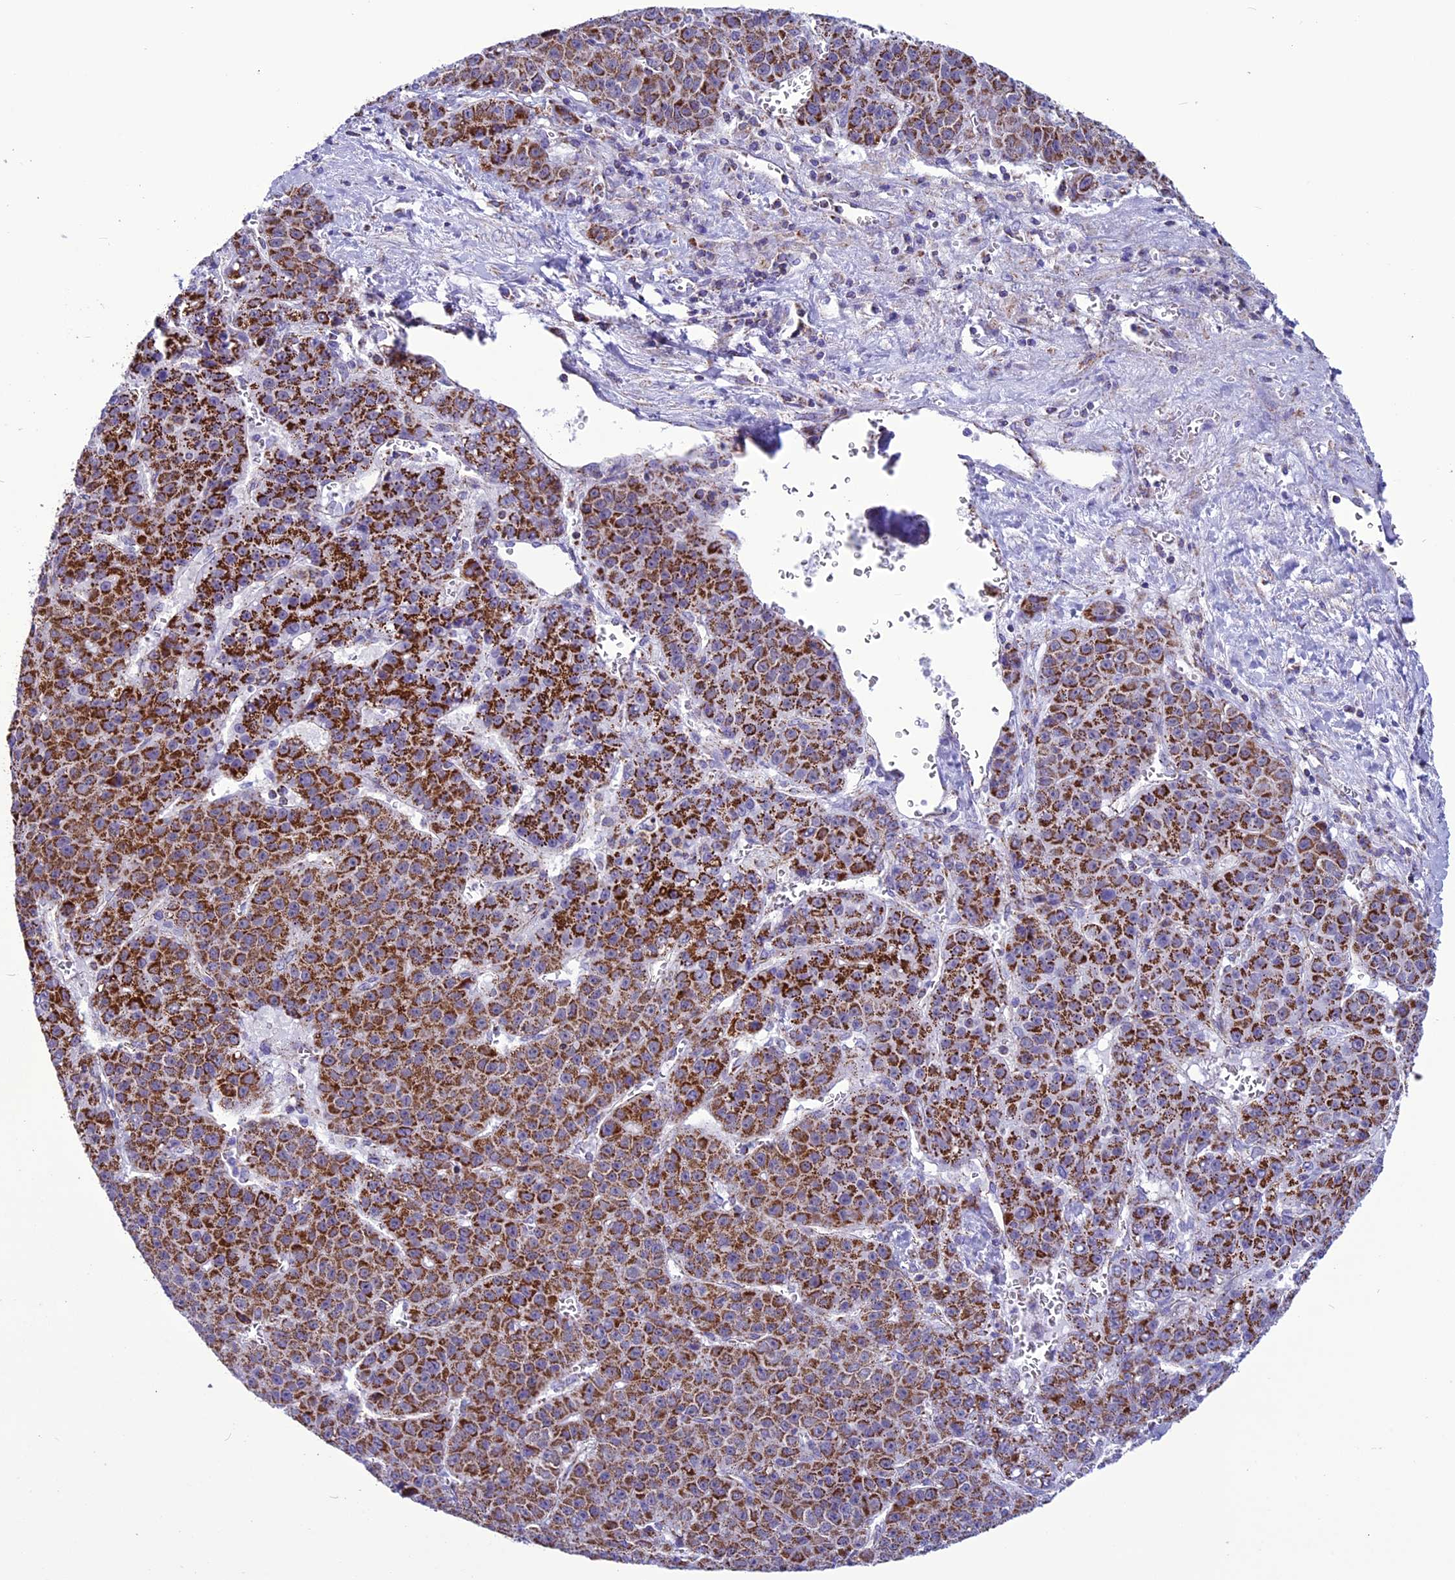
{"staining": {"intensity": "strong", "quantity": ">75%", "location": "cytoplasmic/membranous"}, "tissue": "liver cancer", "cell_type": "Tumor cells", "image_type": "cancer", "snomed": [{"axis": "morphology", "description": "Carcinoma, Hepatocellular, NOS"}, {"axis": "topography", "description": "Liver"}], "caption": "The immunohistochemical stain labels strong cytoplasmic/membranous expression in tumor cells of liver hepatocellular carcinoma tissue.", "gene": "ICA1L", "patient": {"sex": "female", "age": 53}}